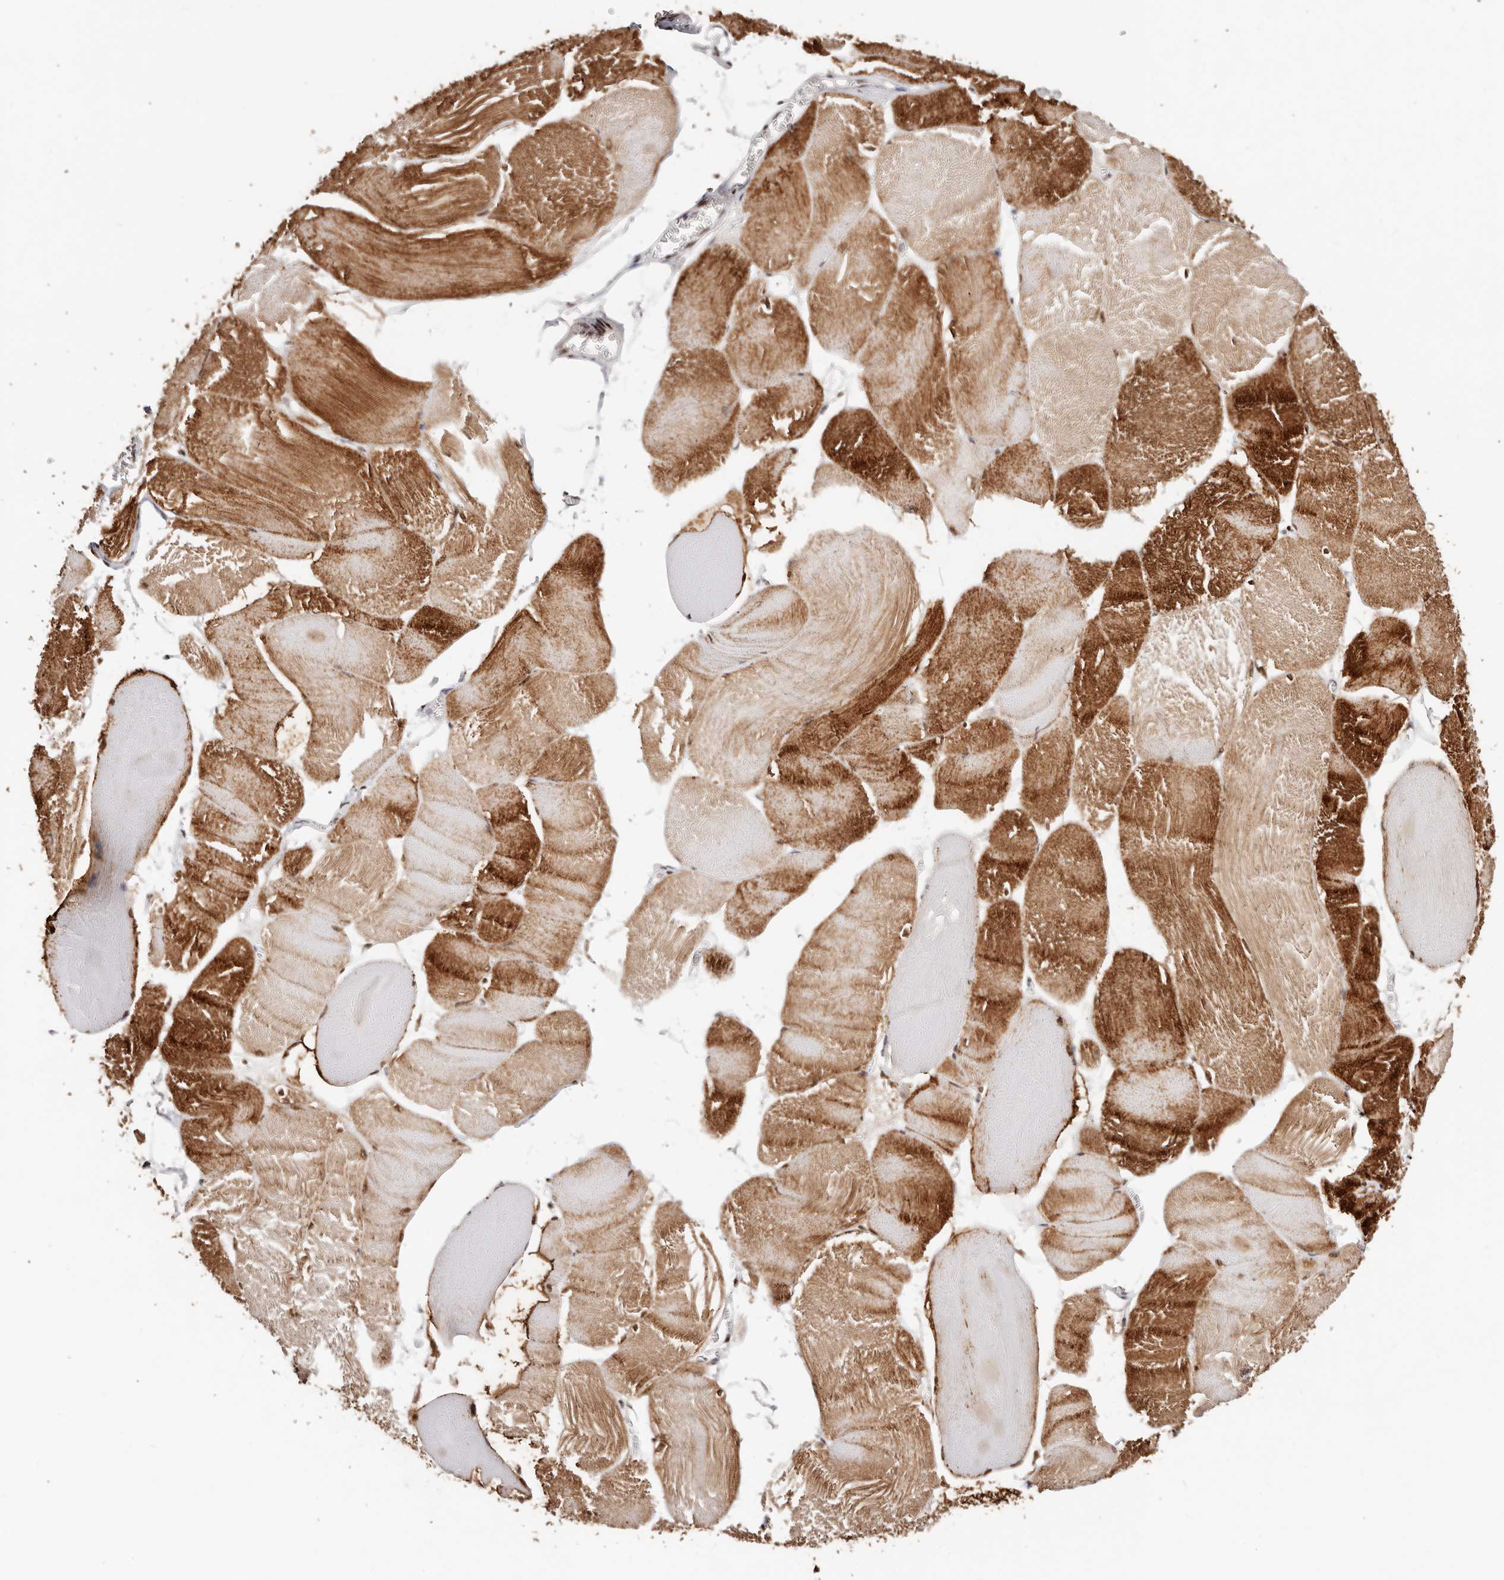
{"staining": {"intensity": "strong", "quantity": ">75%", "location": "cytoplasmic/membranous,nuclear"}, "tissue": "skeletal muscle", "cell_type": "Myocytes", "image_type": "normal", "snomed": [{"axis": "morphology", "description": "Normal tissue, NOS"}, {"axis": "morphology", "description": "Basal cell carcinoma"}, {"axis": "topography", "description": "Skeletal muscle"}], "caption": "This image displays immunohistochemistry staining of benign skeletal muscle, with high strong cytoplasmic/membranous,nuclear positivity in about >75% of myocytes.", "gene": "IQGAP3", "patient": {"sex": "female", "age": 64}}